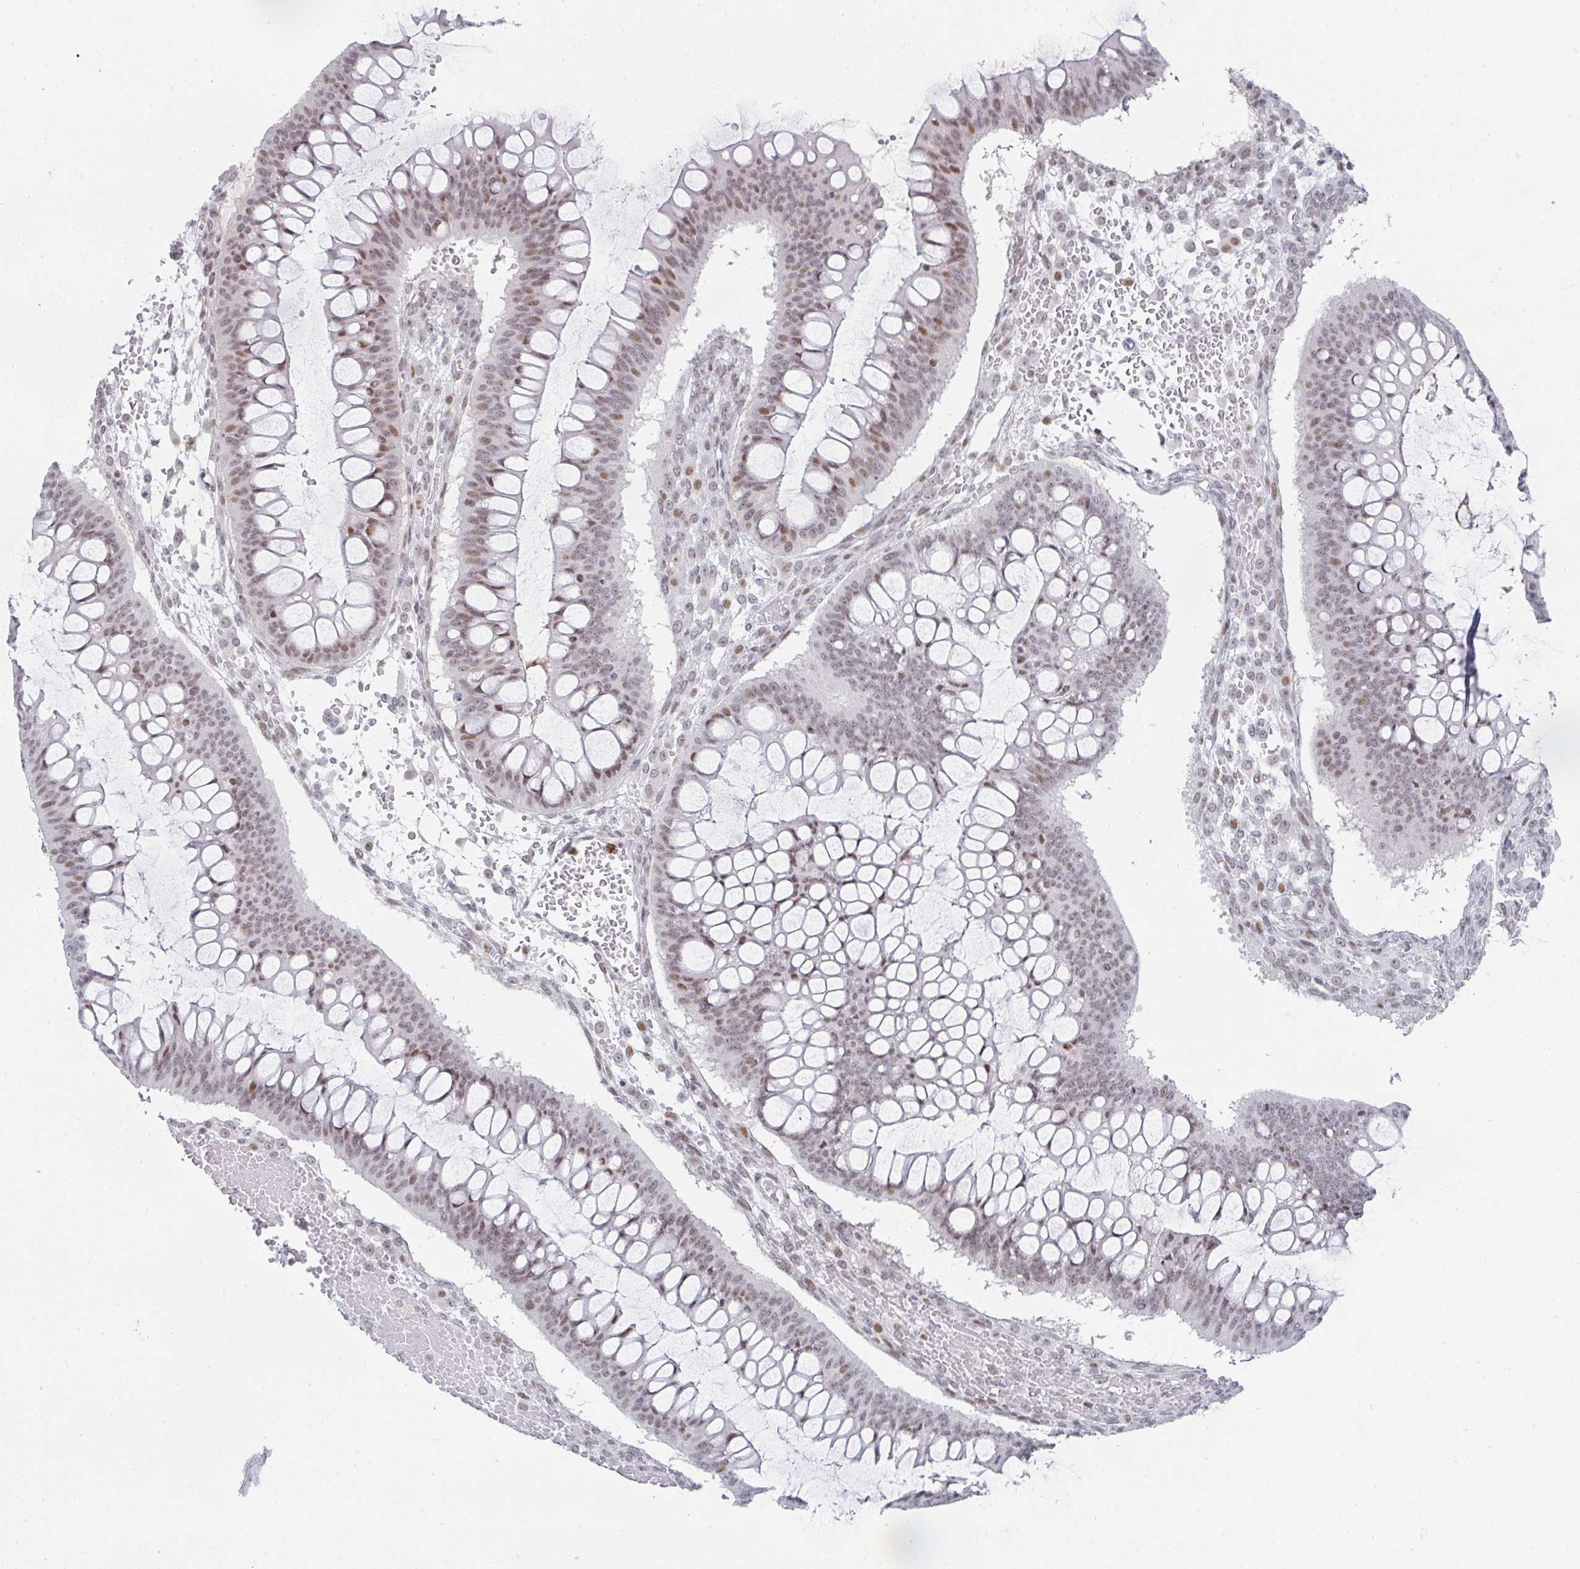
{"staining": {"intensity": "weak", "quantity": "25%-75%", "location": "nuclear"}, "tissue": "ovarian cancer", "cell_type": "Tumor cells", "image_type": "cancer", "snomed": [{"axis": "morphology", "description": "Cystadenocarcinoma, mucinous, NOS"}, {"axis": "topography", "description": "Ovary"}], "caption": "Immunohistochemical staining of ovarian cancer reveals low levels of weak nuclear protein staining in about 25%-75% of tumor cells.", "gene": "LIN54", "patient": {"sex": "female", "age": 73}}